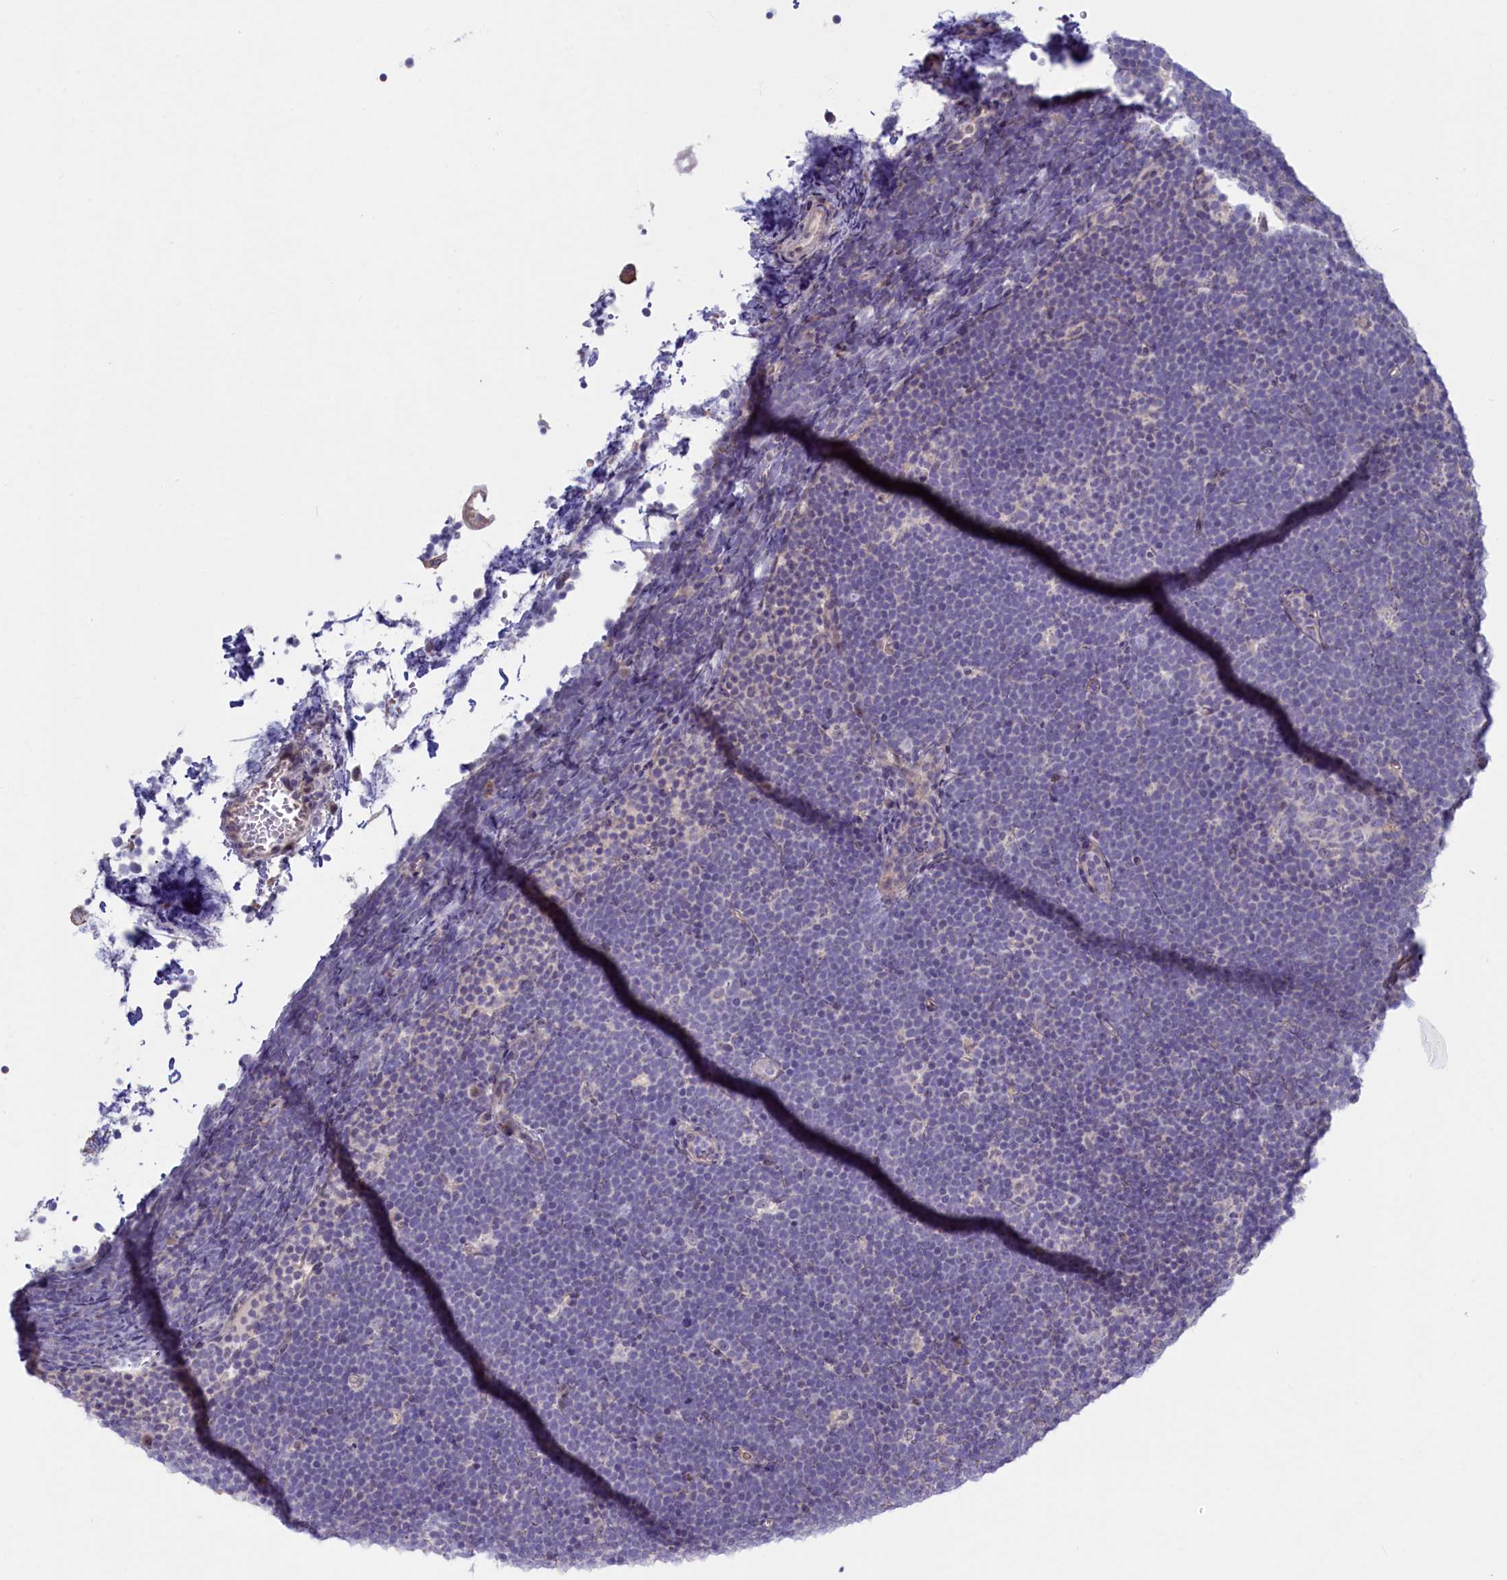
{"staining": {"intensity": "negative", "quantity": "none", "location": "none"}, "tissue": "lymphoma", "cell_type": "Tumor cells", "image_type": "cancer", "snomed": [{"axis": "morphology", "description": "Malignant lymphoma, non-Hodgkin's type, High grade"}, {"axis": "topography", "description": "Lymph node"}], "caption": "Tumor cells show no significant protein positivity in lymphoma. Brightfield microscopy of immunohistochemistry (IHC) stained with DAB (brown) and hematoxylin (blue), captured at high magnification.", "gene": "HYKK", "patient": {"sex": "male", "age": 13}}